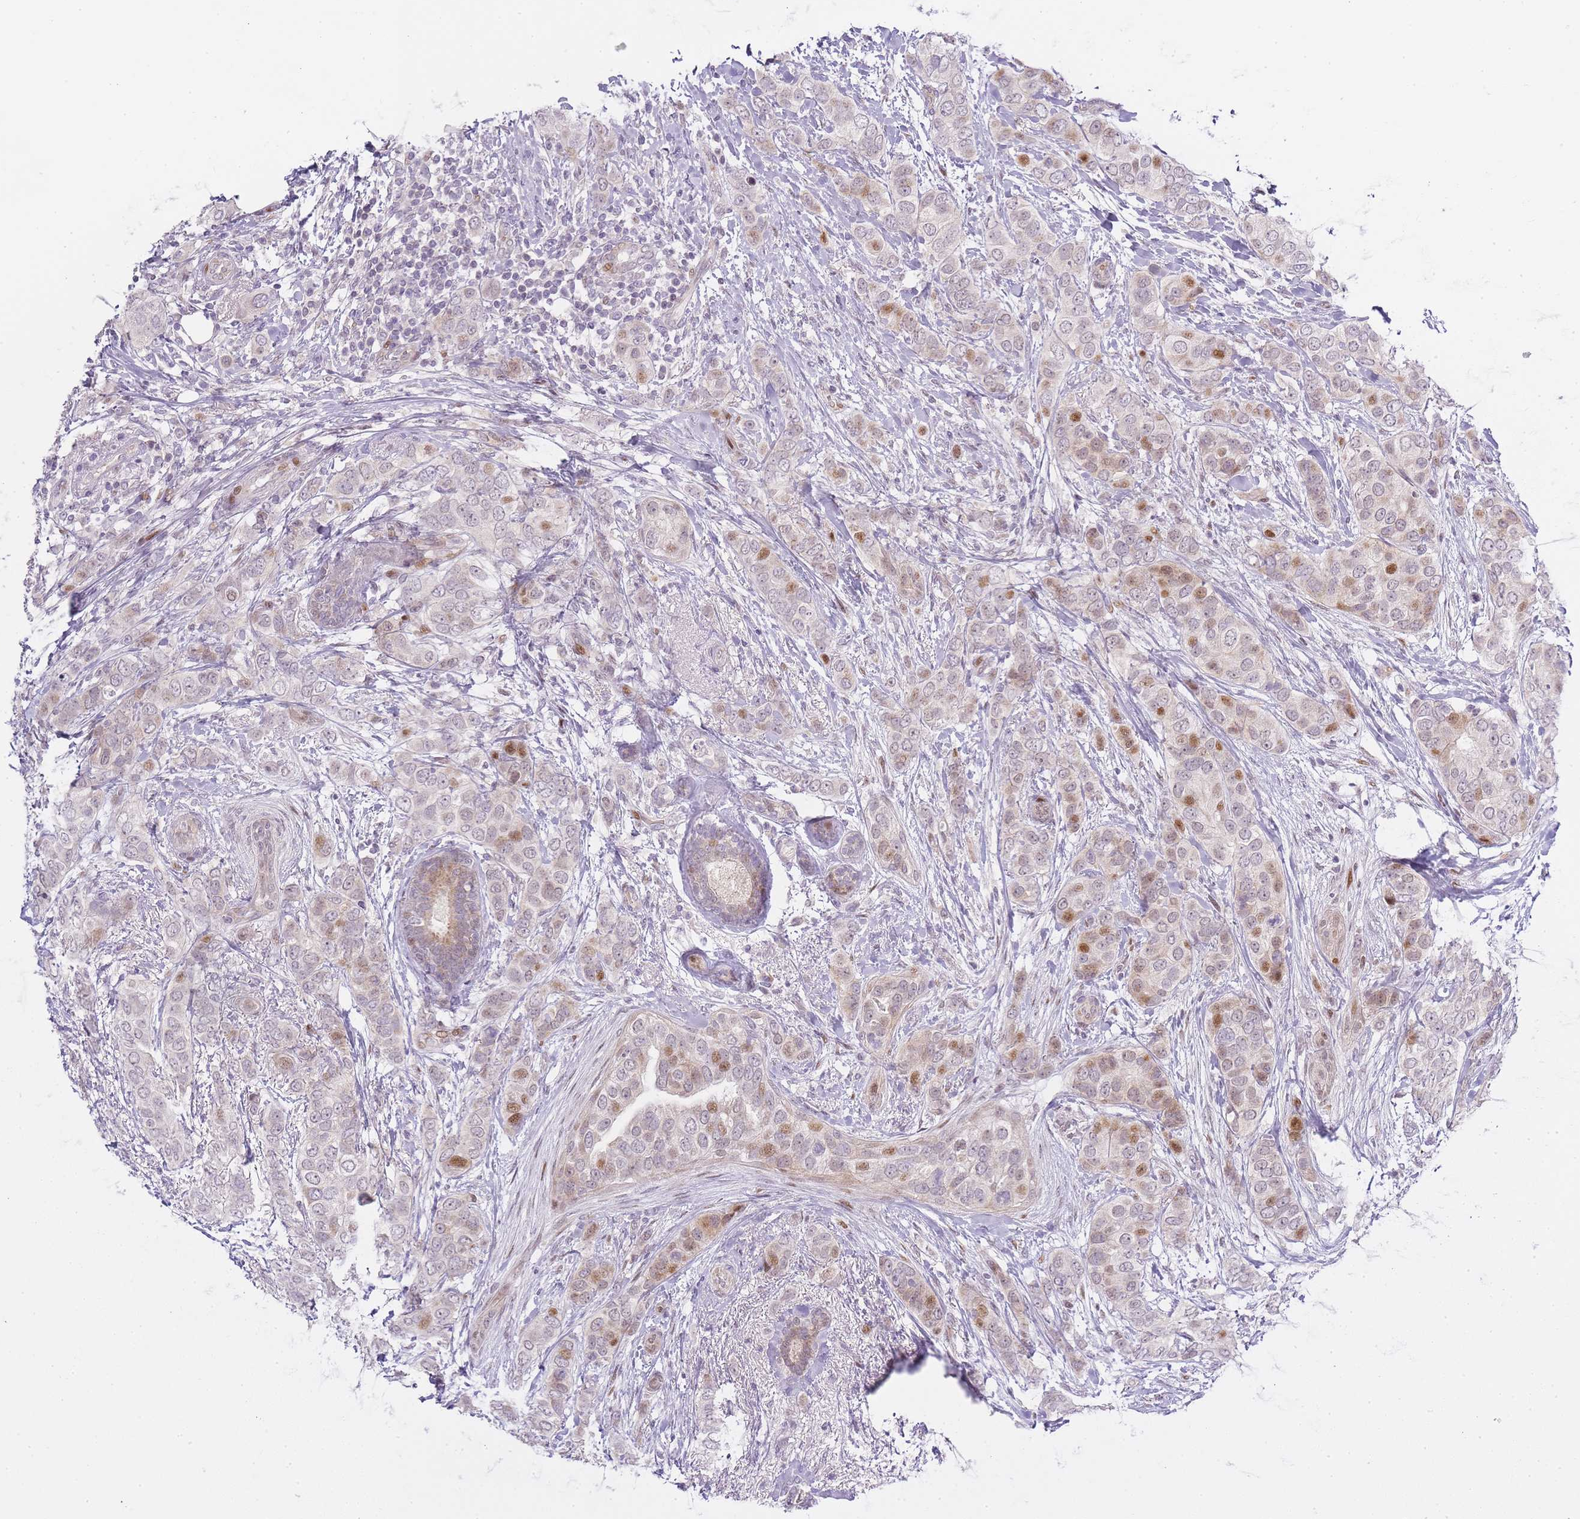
{"staining": {"intensity": "moderate", "quantity": "<25%", "location": "nuclear"}, "tissue": "breast cancer", "cell_type": "Tumor cells", "image_type": "cancer", "snomed": [{"axis": "morphology", "description": "Lobular carcinoma"}, {"axis": "topography", "description": "Breast"}], "caption": "A brown stain shows moderate nuclear staining of a protein in breast cancer (lobular carcinoma) tumor cells. (IHC, brightfield microscopy, high magnification).", "gene": "OGG1", "patient": {"sex": "female", "age": 51}}